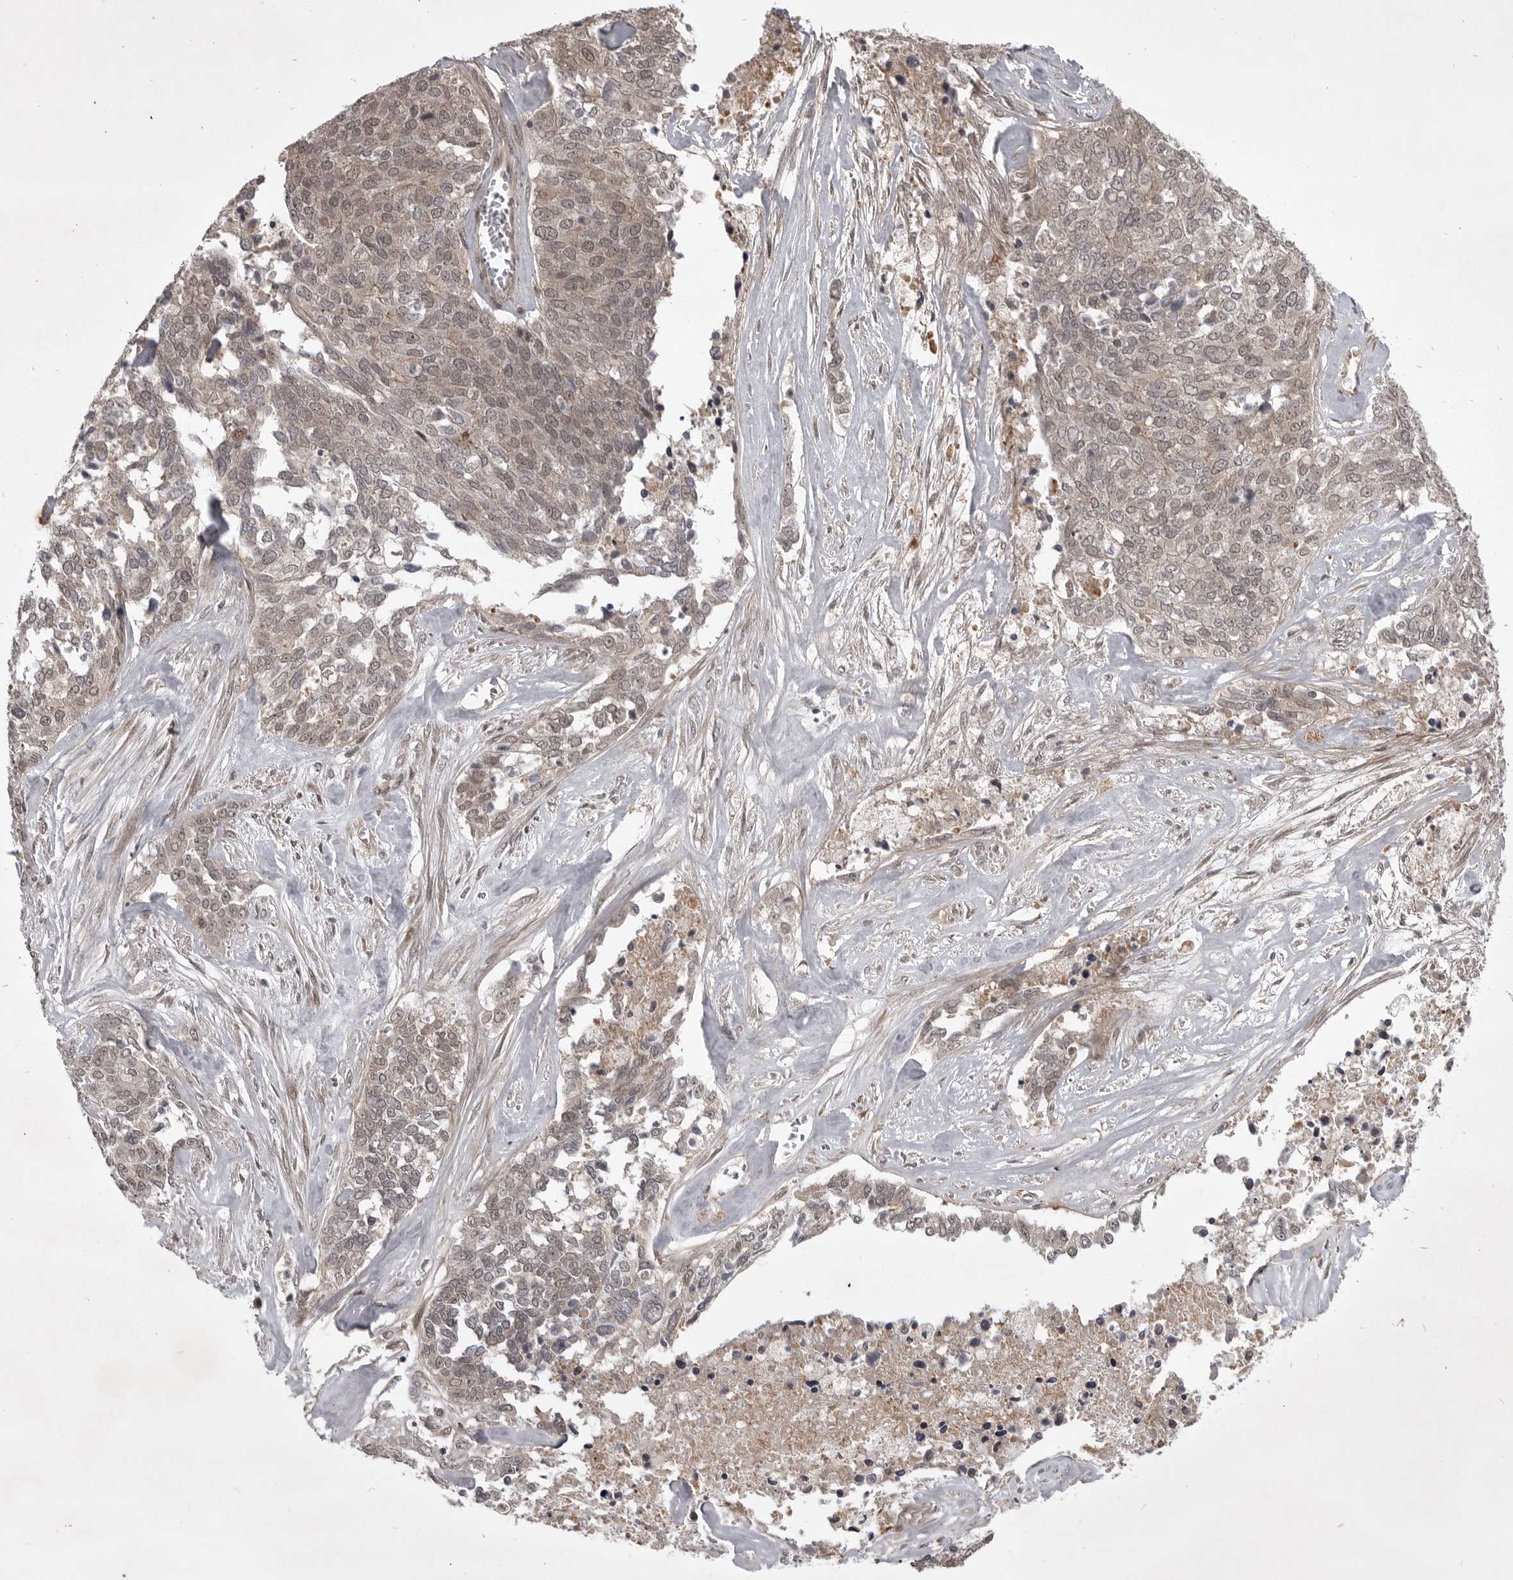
{"staining": {"intensity": "weak", "quantity": ">75%", "location": "nuclear"}, "tissue": "ovarian cancer", "cell_type": "Tumor cells", "image_type": "cancer", "snomed": [{"axis": "morphology", "description": "Cystadenocarcinoma, serous, NOS"}, {"axis": "topography", "description": "Ovary"}], "caption": "Weak nuclear expression for a protein is seen in approximately >75% of tumor cells of ovarian cancer using immunohistochemistry (IHC).", "gene": "SNX16", "patient": {"sex": "female", "age": 44}}